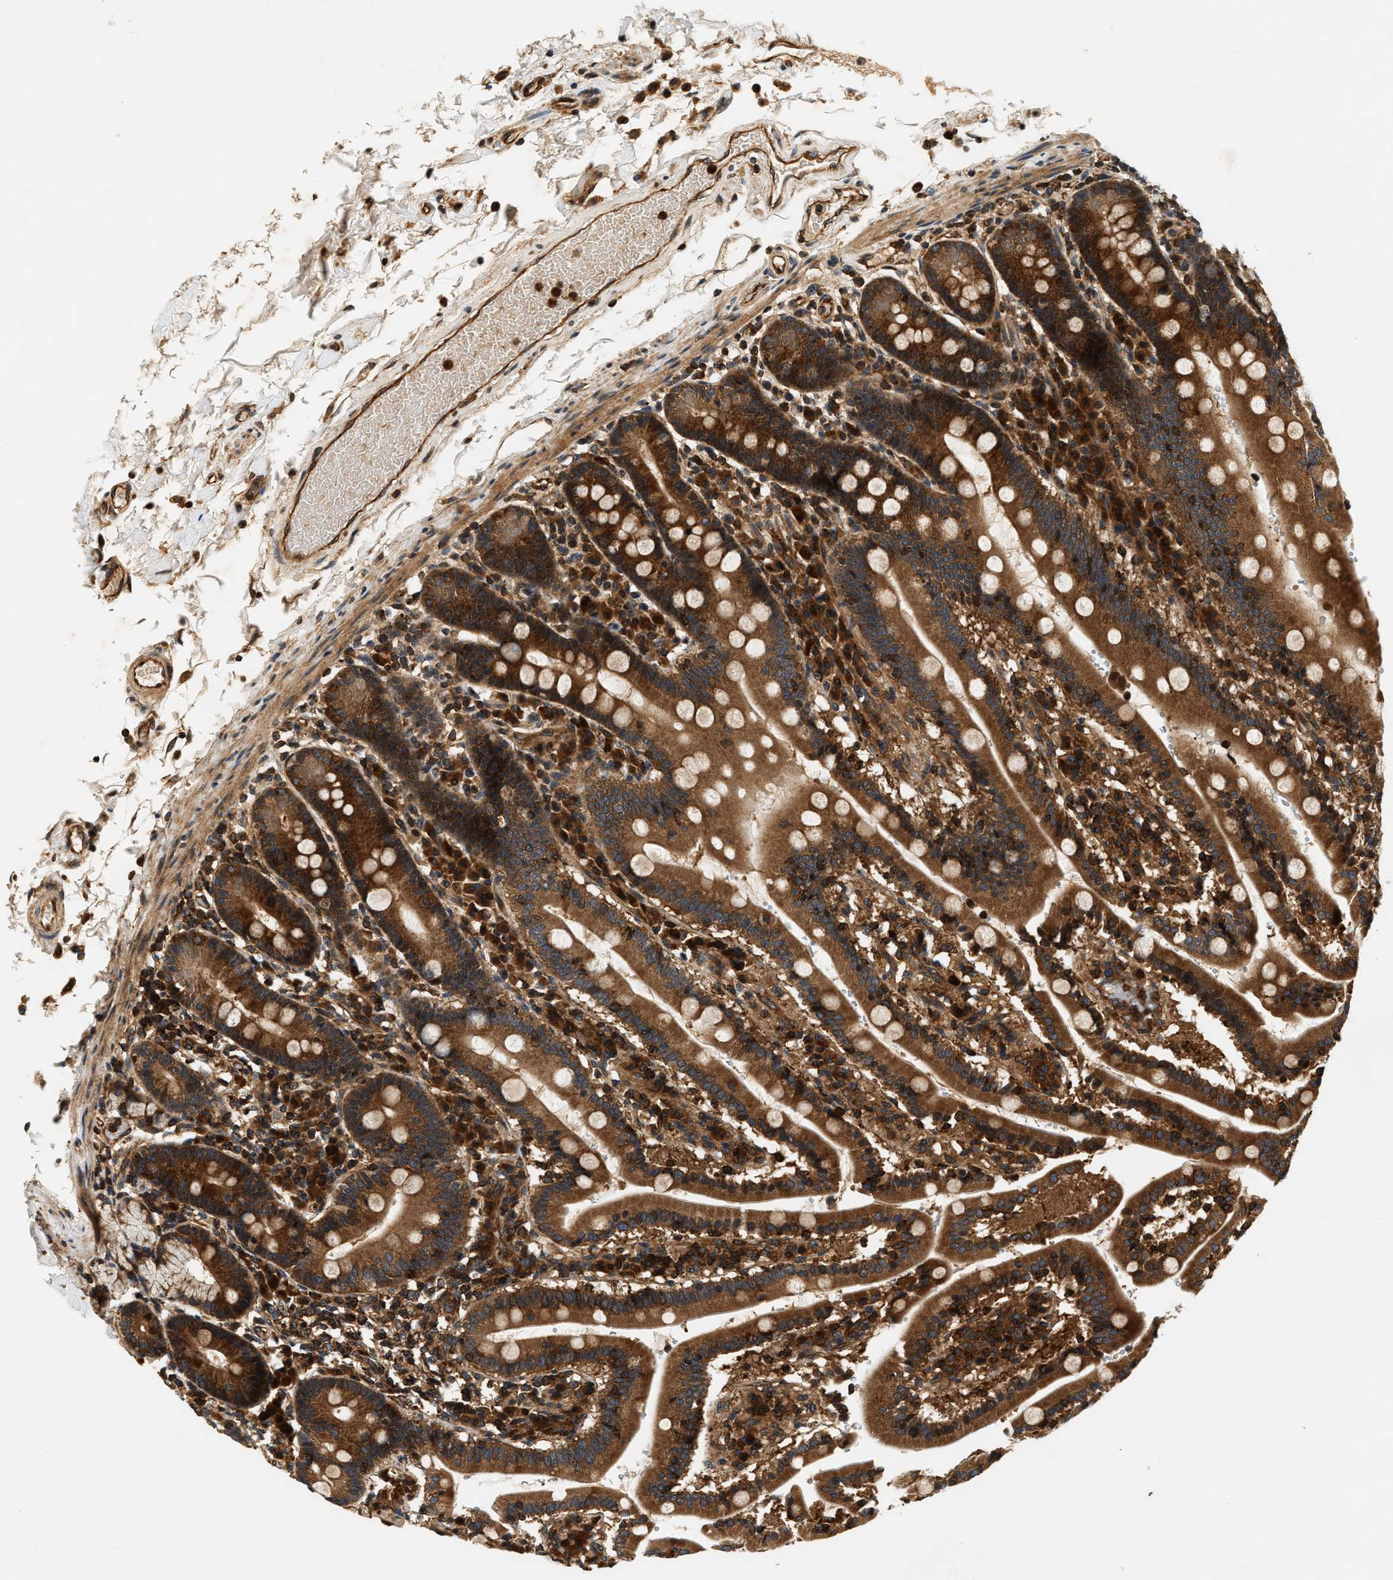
{"staining": {"intensity": "strong", "quantity": ">75%", "location": "cytoplasmic/membranous"}, "tissue": "duodenum", "cell_type": "Glandular cells", "image_type": "normal", "snomed": [{"axis": "morphology", "description": "Normal tissue, NOS"}, {"axis": "topography", "description": "Small intestine, NOS"}], "caption": "Immunohistochemical staining of benign duodenum demonstrates strong cytoplasmic/membranous protein staining in about >75% of glandular cells. (IHC, brightfield microscopy, high magnification).", "gene": "SAMD9", "patient": {"sex": "female", "age": 71}}